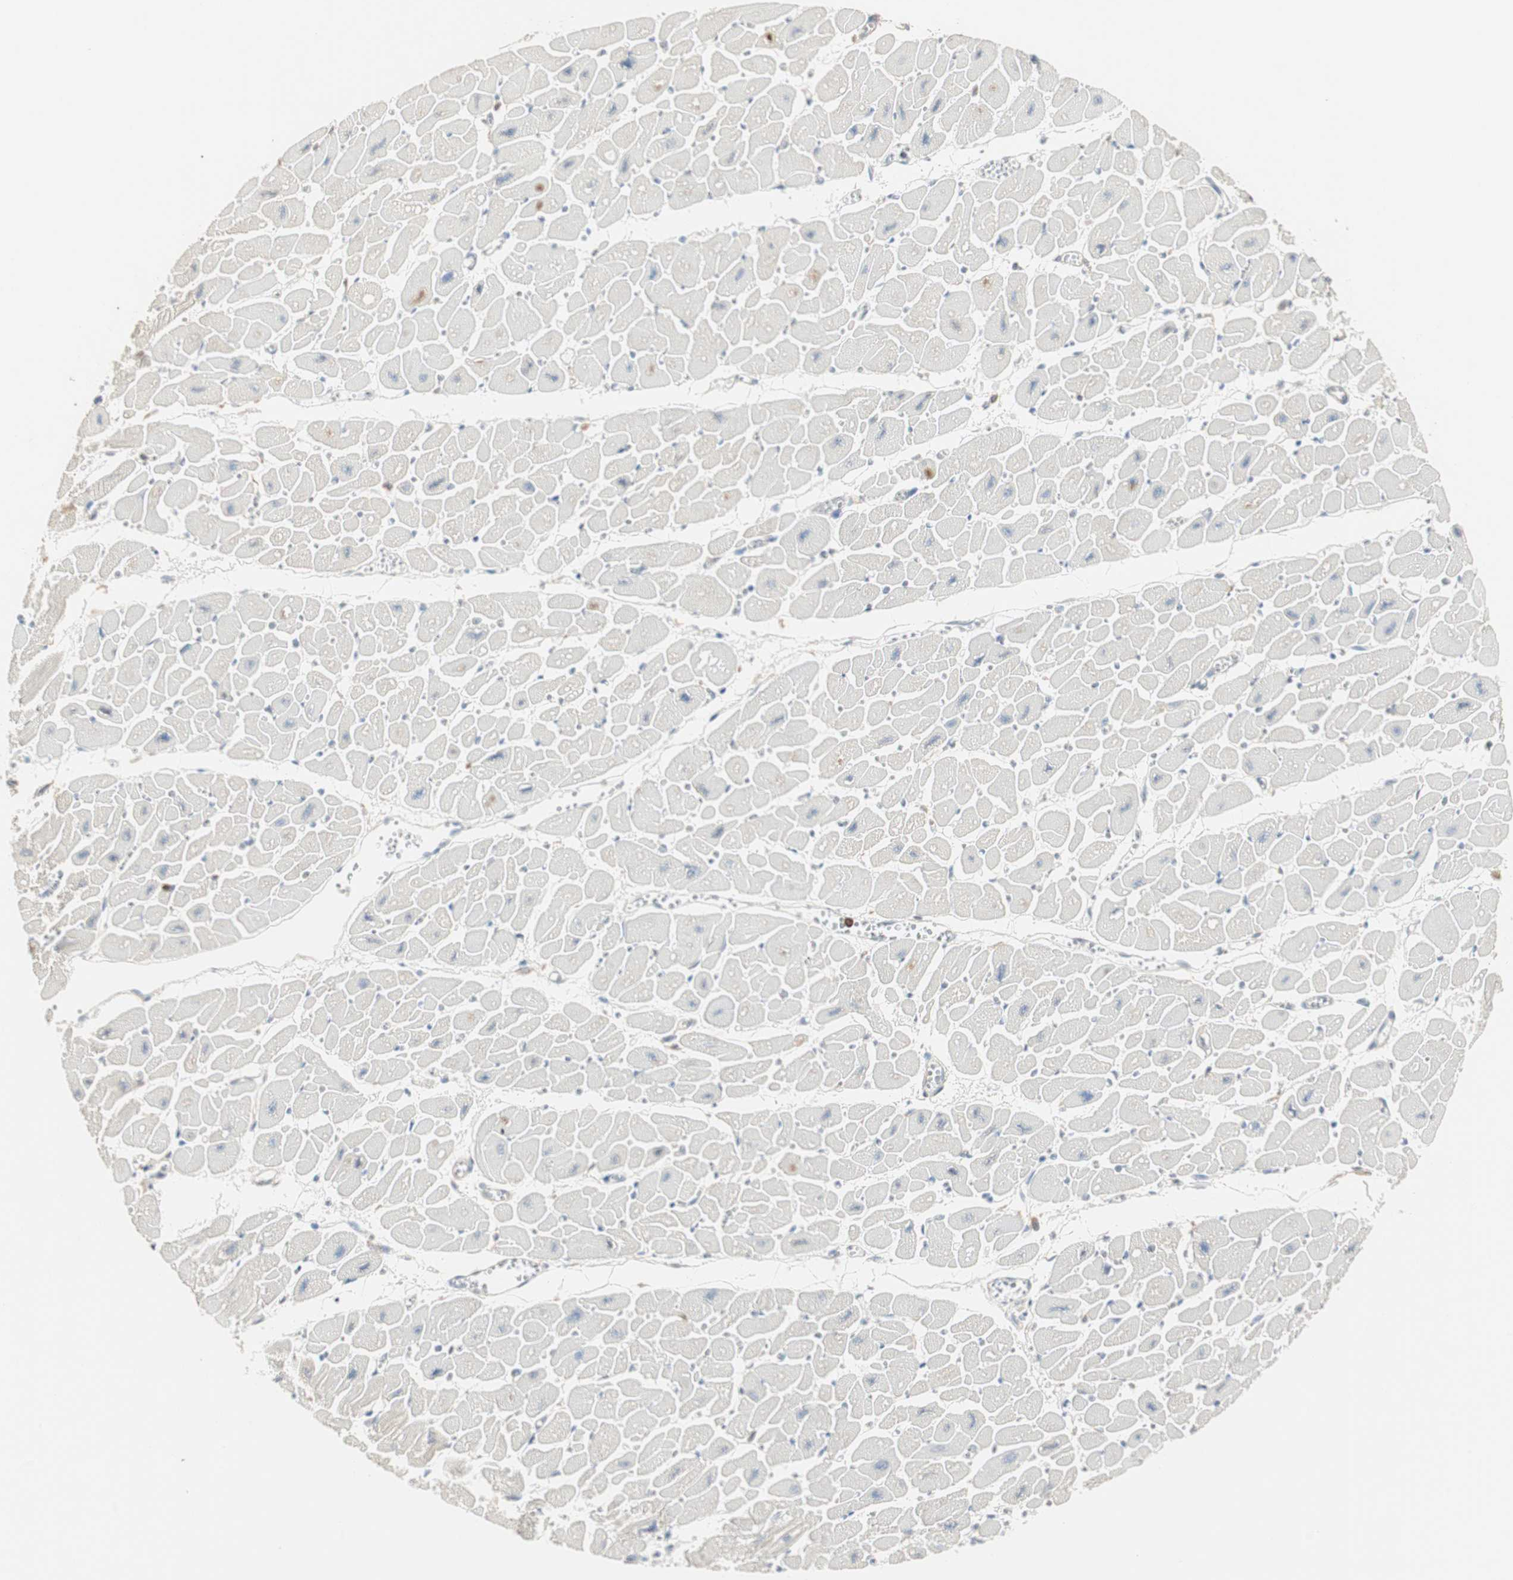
{"staining": {"intensity": "negative", "quantity": "none", "location": "none"}, "tissue": "heart muscle", "cell_type": "Cardiomyocytes", "image_type": "normal", "snomed": [{"axis": "morphology", "description": "Normal tissue, NOS"}, {"axis": "topography", "description": "Heart"}], "caption": "High power microscopy histopathology image of an IHC photomicrograph of unremarkable heart muscle, revealing no significant expression in cardiomyocytes.", "gene": "CRLF3", "patient": {"sex": "female", "age": 54}}